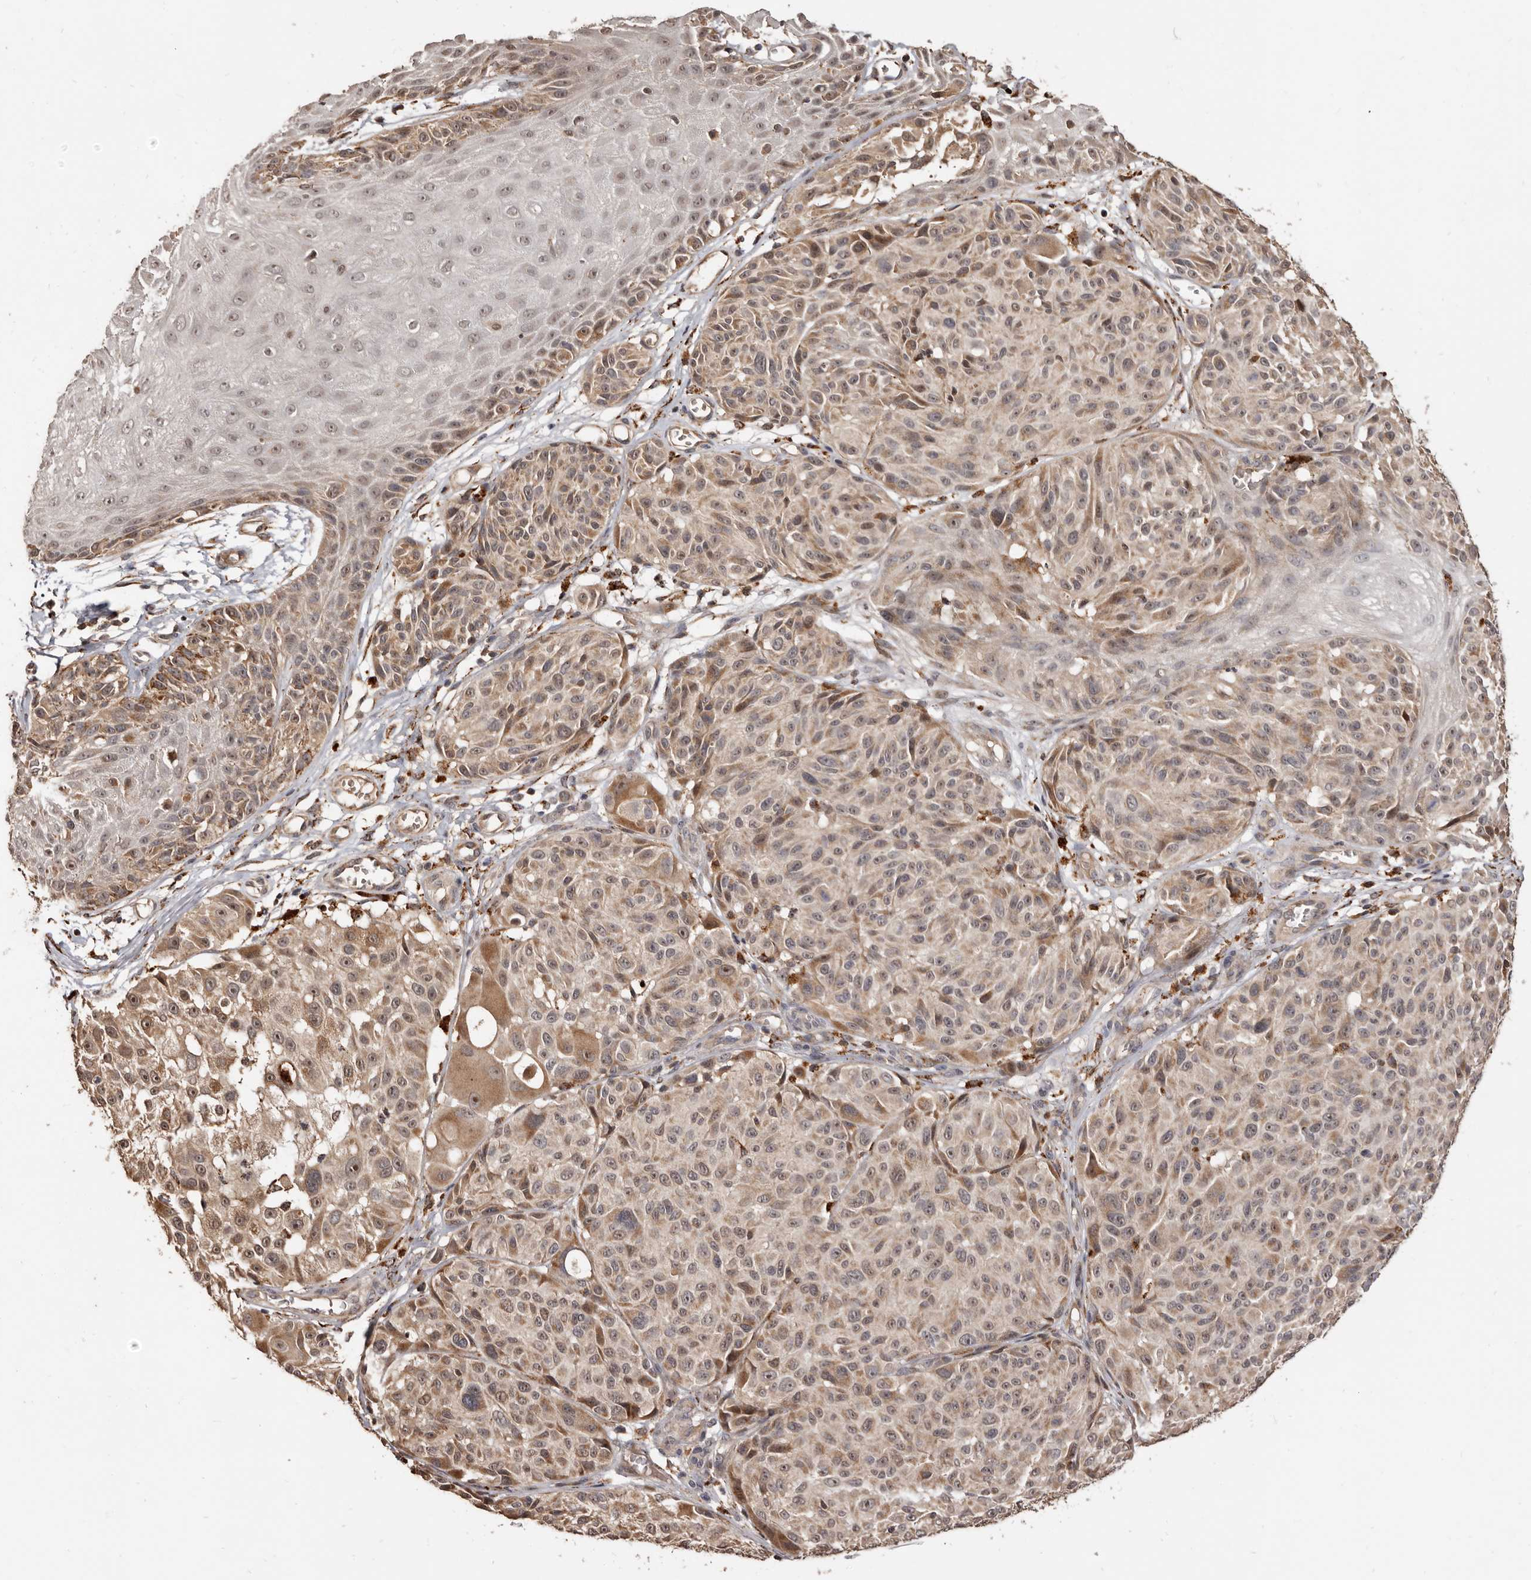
{"staining": {"intensity": "weak", "quantity": ">75%", "location": "cytoplasmic/membranous"}, "tissue": "melanoma", "cell_type": "Tumor cells", "image_type": "cancer", "snomed": [{"axis": "morphology", "description": "Malignant melanoma, NOS"}, {"axis": "topography", "description": "Skin"}], "caption": "Malignant melanoma stained with a protein marker shows weak staining in tumor cells.", "gene": "AKAP7", "patient": {"sex": "male", "age": 83}}